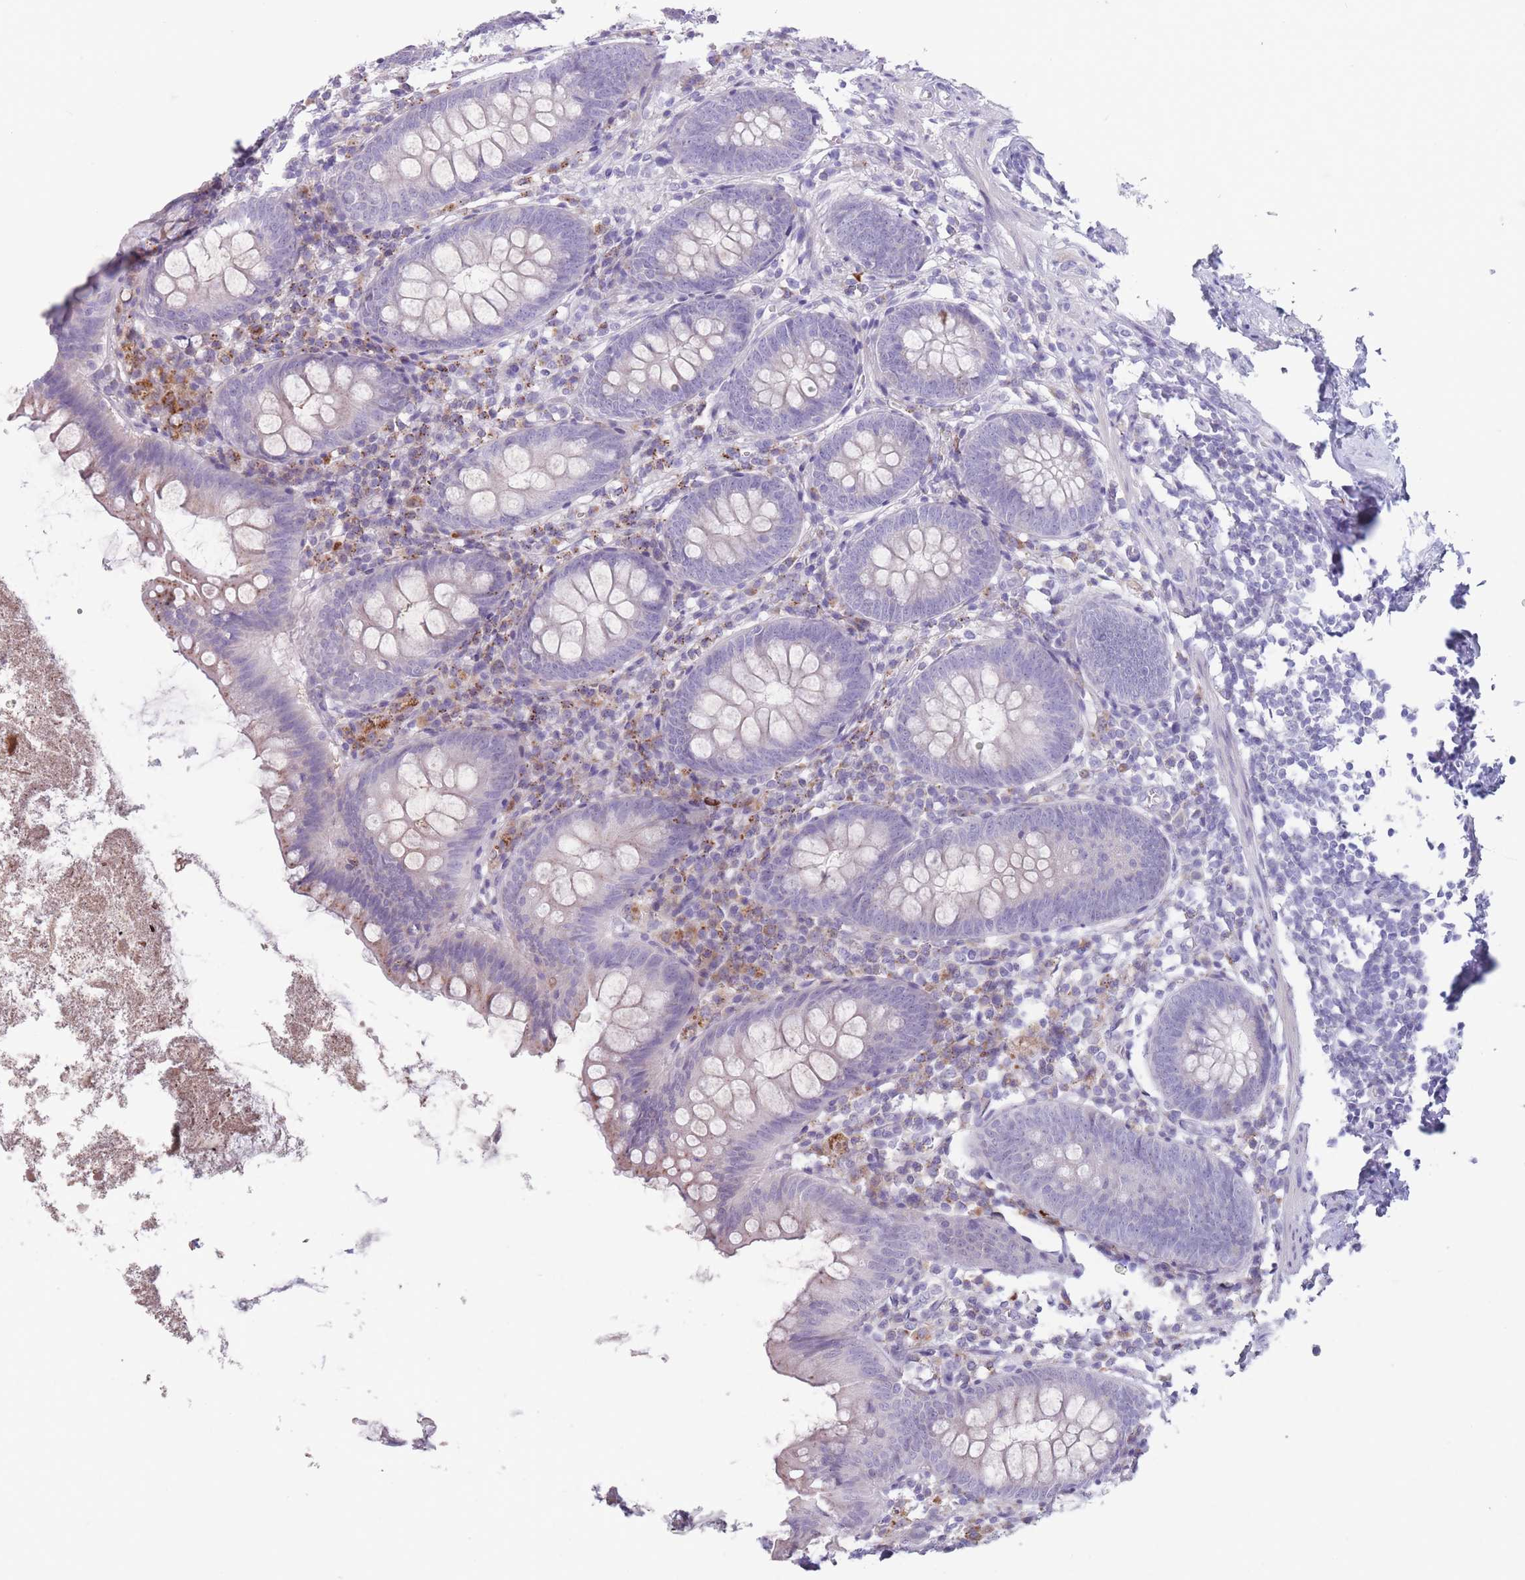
{"staining": {"intensity": "negative", "quantity": "none", "location": "none"}, "tissue": "appendix", "cell_type": "Glandular cells", "image_type": "normal", "snomed": [{"axis": "morphology", "description": "Normal tissue, NOS"}, {"axis": "topography", "description": "Appendix"}], "caption": "Immunohistochemistry of unremarkable human appendix exhibits no staining in glandular cells.", "gene": "PAIP2B", "patient": {"sex": "female", "age": 51}}